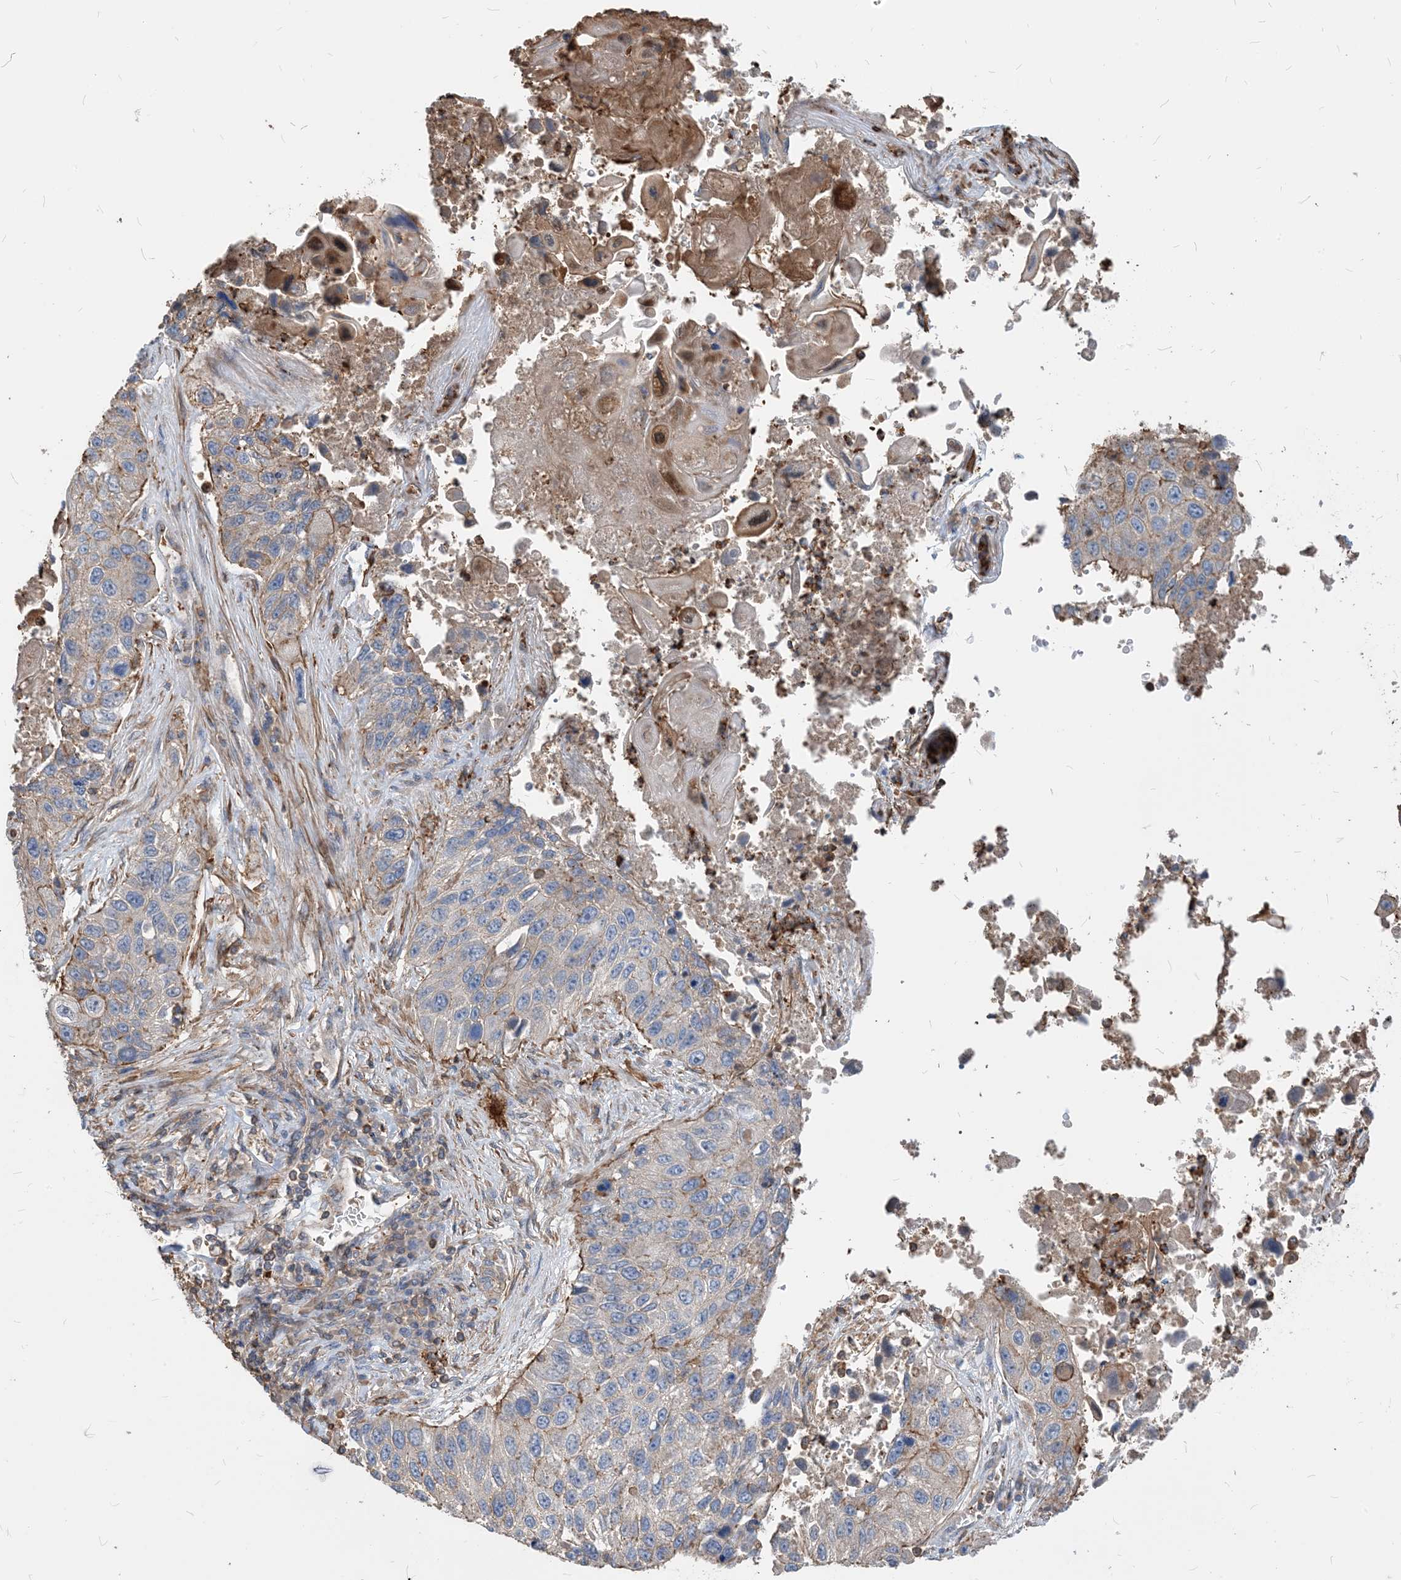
{"staining": {"intensity": "moderate", "quantity": "<25%", "location": "cytoplasmic/membranous"}, "tissue": "lung cancer", "cell_type": "Tumor cells", "image_type": "cancer", "snomed": [{"axis": "morphology", "description": "Squamous cell carcinoma, NOS"}, {"axis": "topography", "description": "Lung"}], "caption": "About <25% of tumor cells in lung cancer (squamous cell carcinoma) exhibit moderate cytoplasmic/membranous protein staining as visualized by brown immunohistochemical staining.", "gene": "PARVG", "patient": {"sex": "male", "age": 61}}